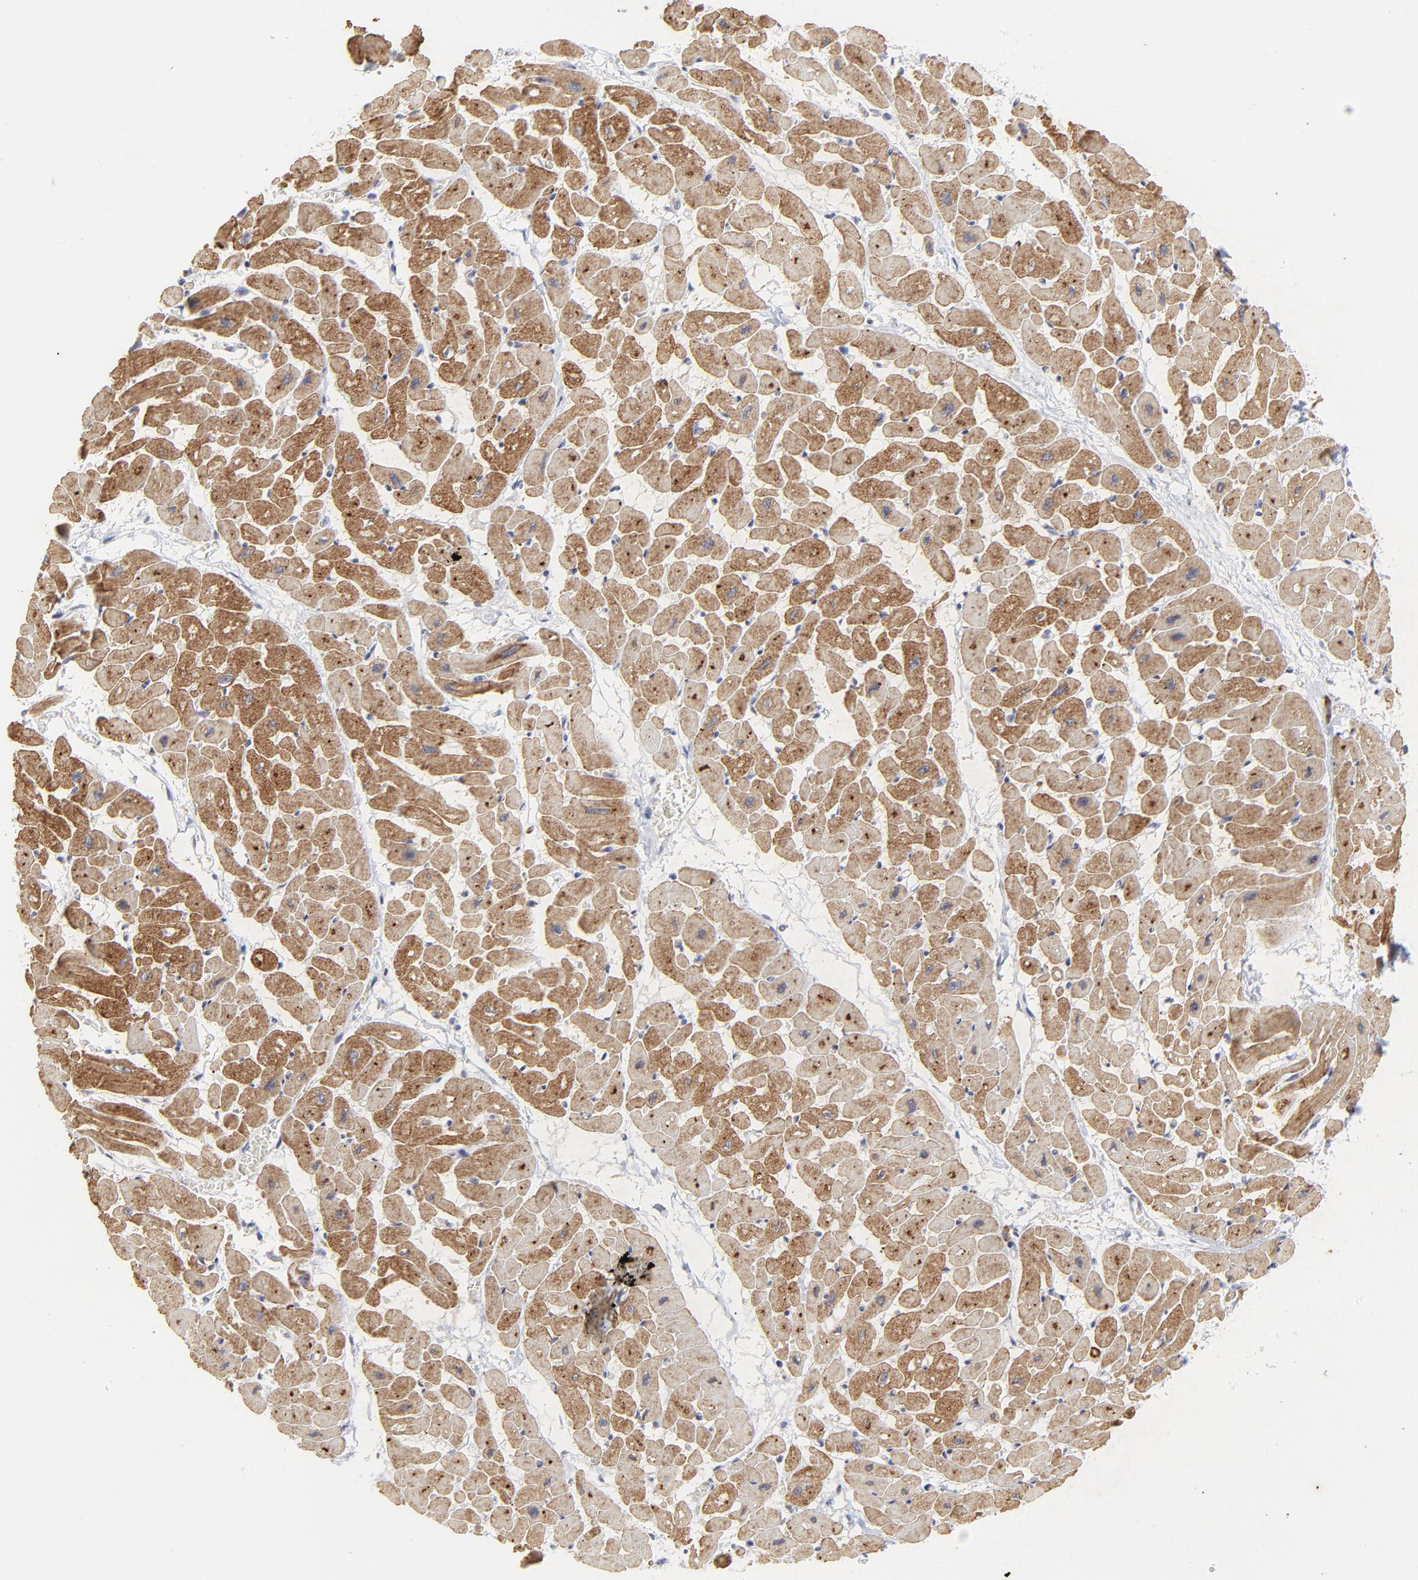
{"staining": {"intensity": "moderate", "quantity": ">75%", "location": "cytoplasmic/membranous"}, "tissue": "heart muscle", "cell_type": "Cardiomyocytes", "image_type": "normal", "snomed": [{"axis": "morphology", "description": "Normal tissue, NOS"}, {"axis": "topography", "description": "Heart"}], "caption": "Immunohistochemistry (DAB (3,3'-diaminobenzidine)) staining of benign heart muscle demonstrates moderate cytoplasmic/membranous protein staining in approximately >75% of cardiomyocytes. (Brightfield microscopy of DAB IHC at high magnification).", "gene": "NCAPH", "patient": {"sex": "male", "age": 45}}